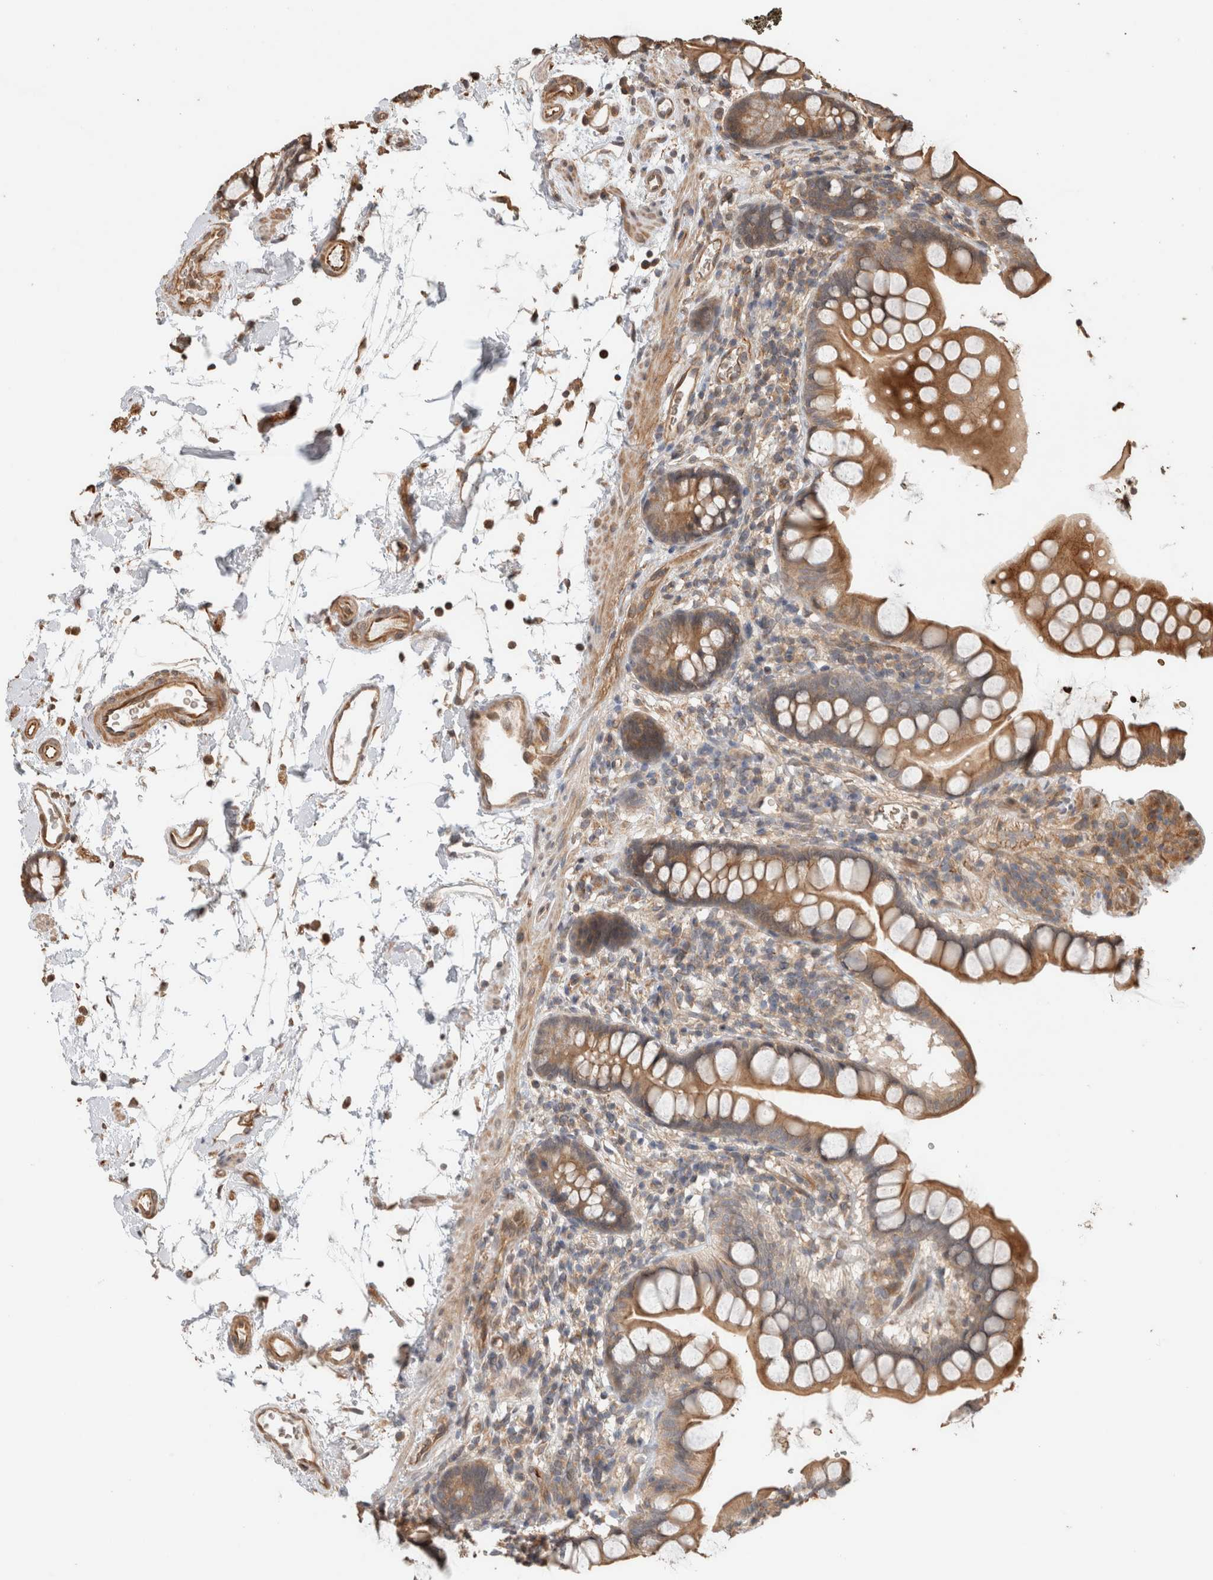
{"staining": {"intensity": "moderate", "quantity": ">75%", "location": "cytoplasmic/membranous"}, "tissue": "small intestine", "cell_type": "Glandular cells", "image_type": "normal", "snomed": [{"axis": "morphology", "description": "Normal tissue, NOS"}, {"axis": "topography", "description": "Small intestine"}], "caption": "Small intestine stained with DAB immunohistochemistry shows medium levels of moderate cytoplasmic/membranous staining in about >75% of glandular cells. Immunohistochemistry (ihc) stains the protein of interest in brown and the nuclei are stained blue.", "gene": "OTUD6B", "patient": {"sex": "female", "age": 84}}